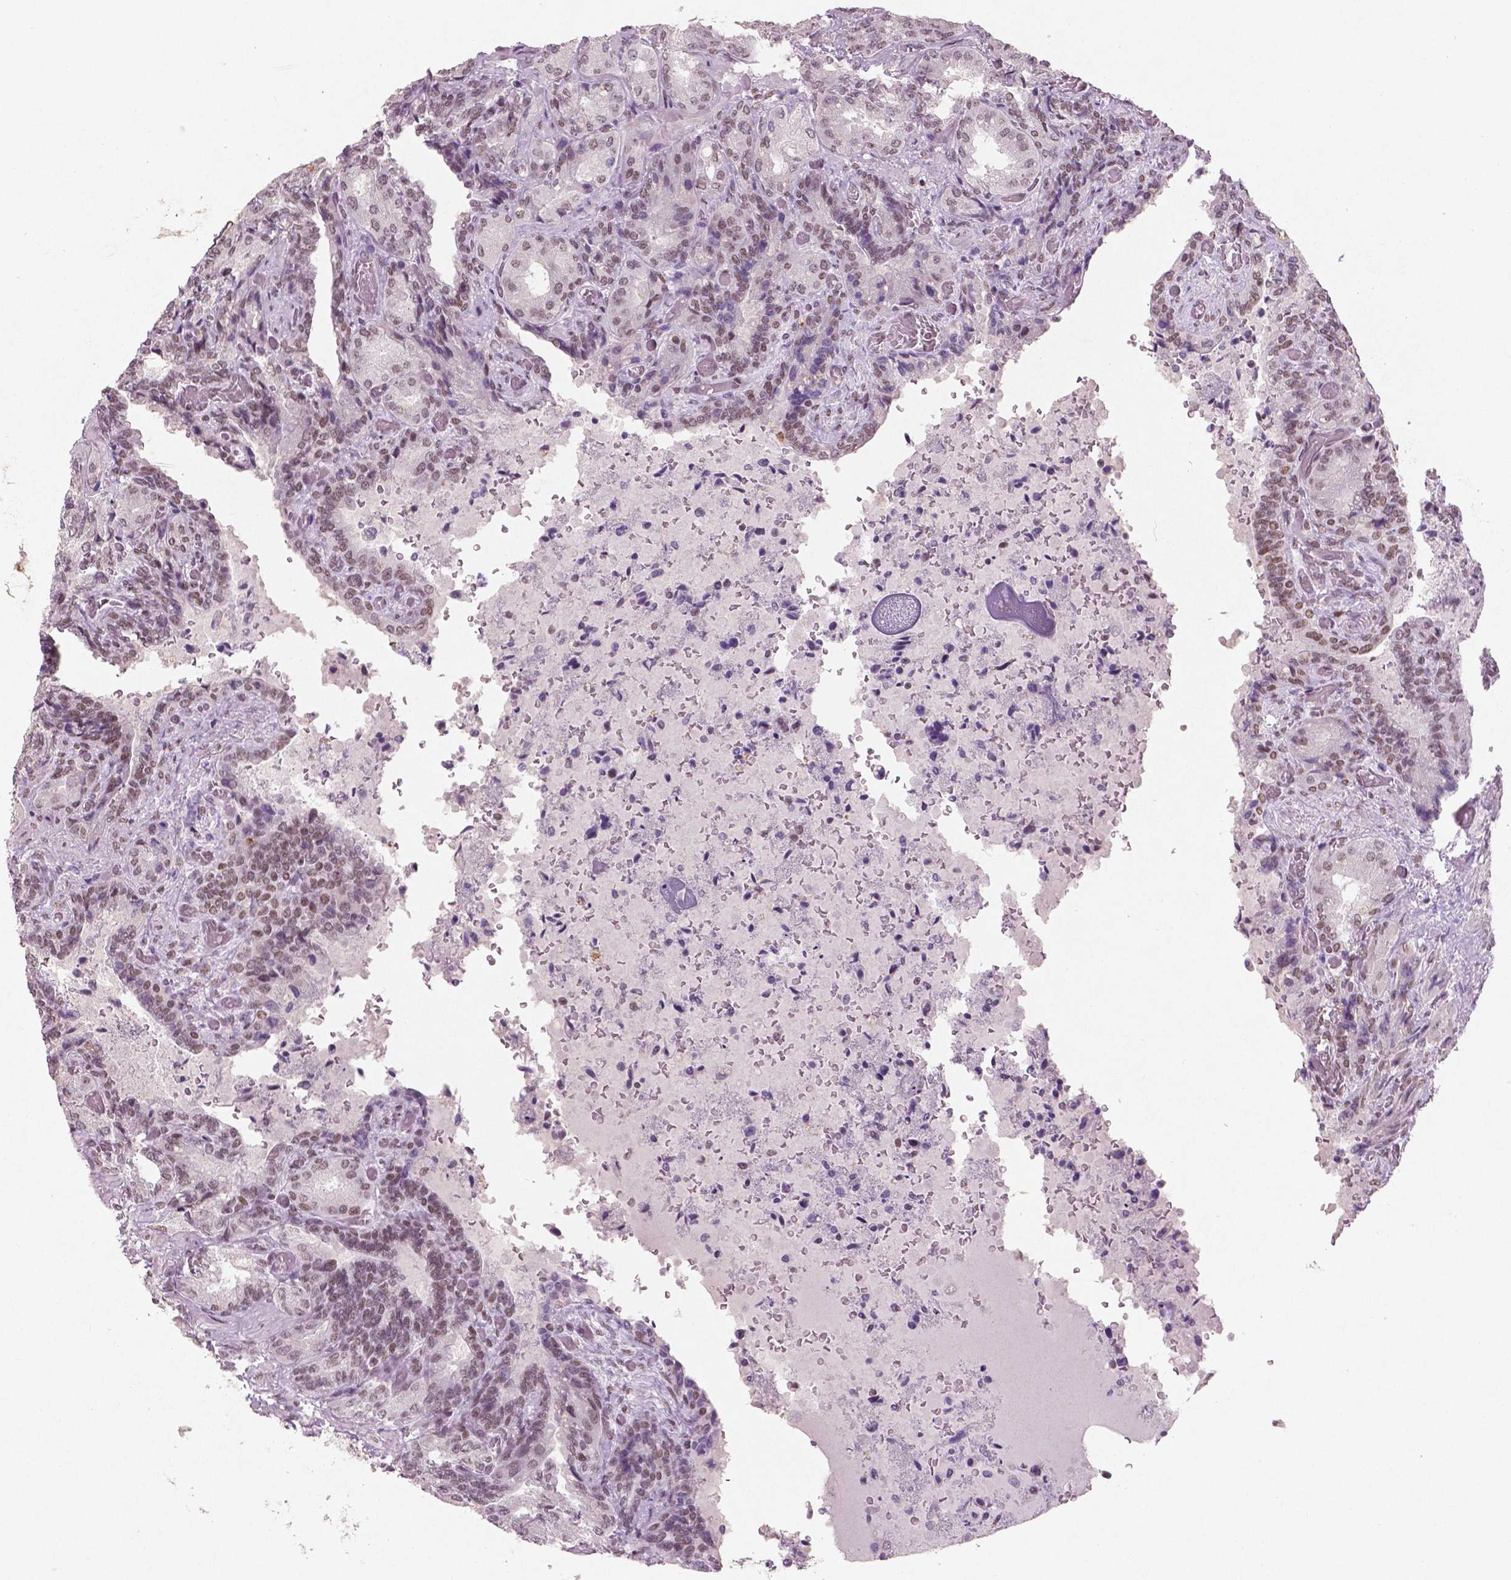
{"staining": {"intensity": "moderate", "quantity": "25%-75%", "location": "nuclear"}, "tissue": "seminal vesicle", "cell_type": "Glandular cells", "image_type": "normal", "snomed": [{"axis": "morphology", "description": "Normal tissue, NOS"}, {"axis": "topography", "description": "Seminal veicle"}], "caption": "Seminal vesicle stained for a protein demonstrates moderate nuclear positivity in glandular cells. The protein of interest is stained brown, and the nuclei are stained in blue (DAB (3,3'-diaminobenzidine) IHC with brightfield microscopy, high magnification).", "gene": "BRD4", "patient": {"sex": "male", "age": 68}}